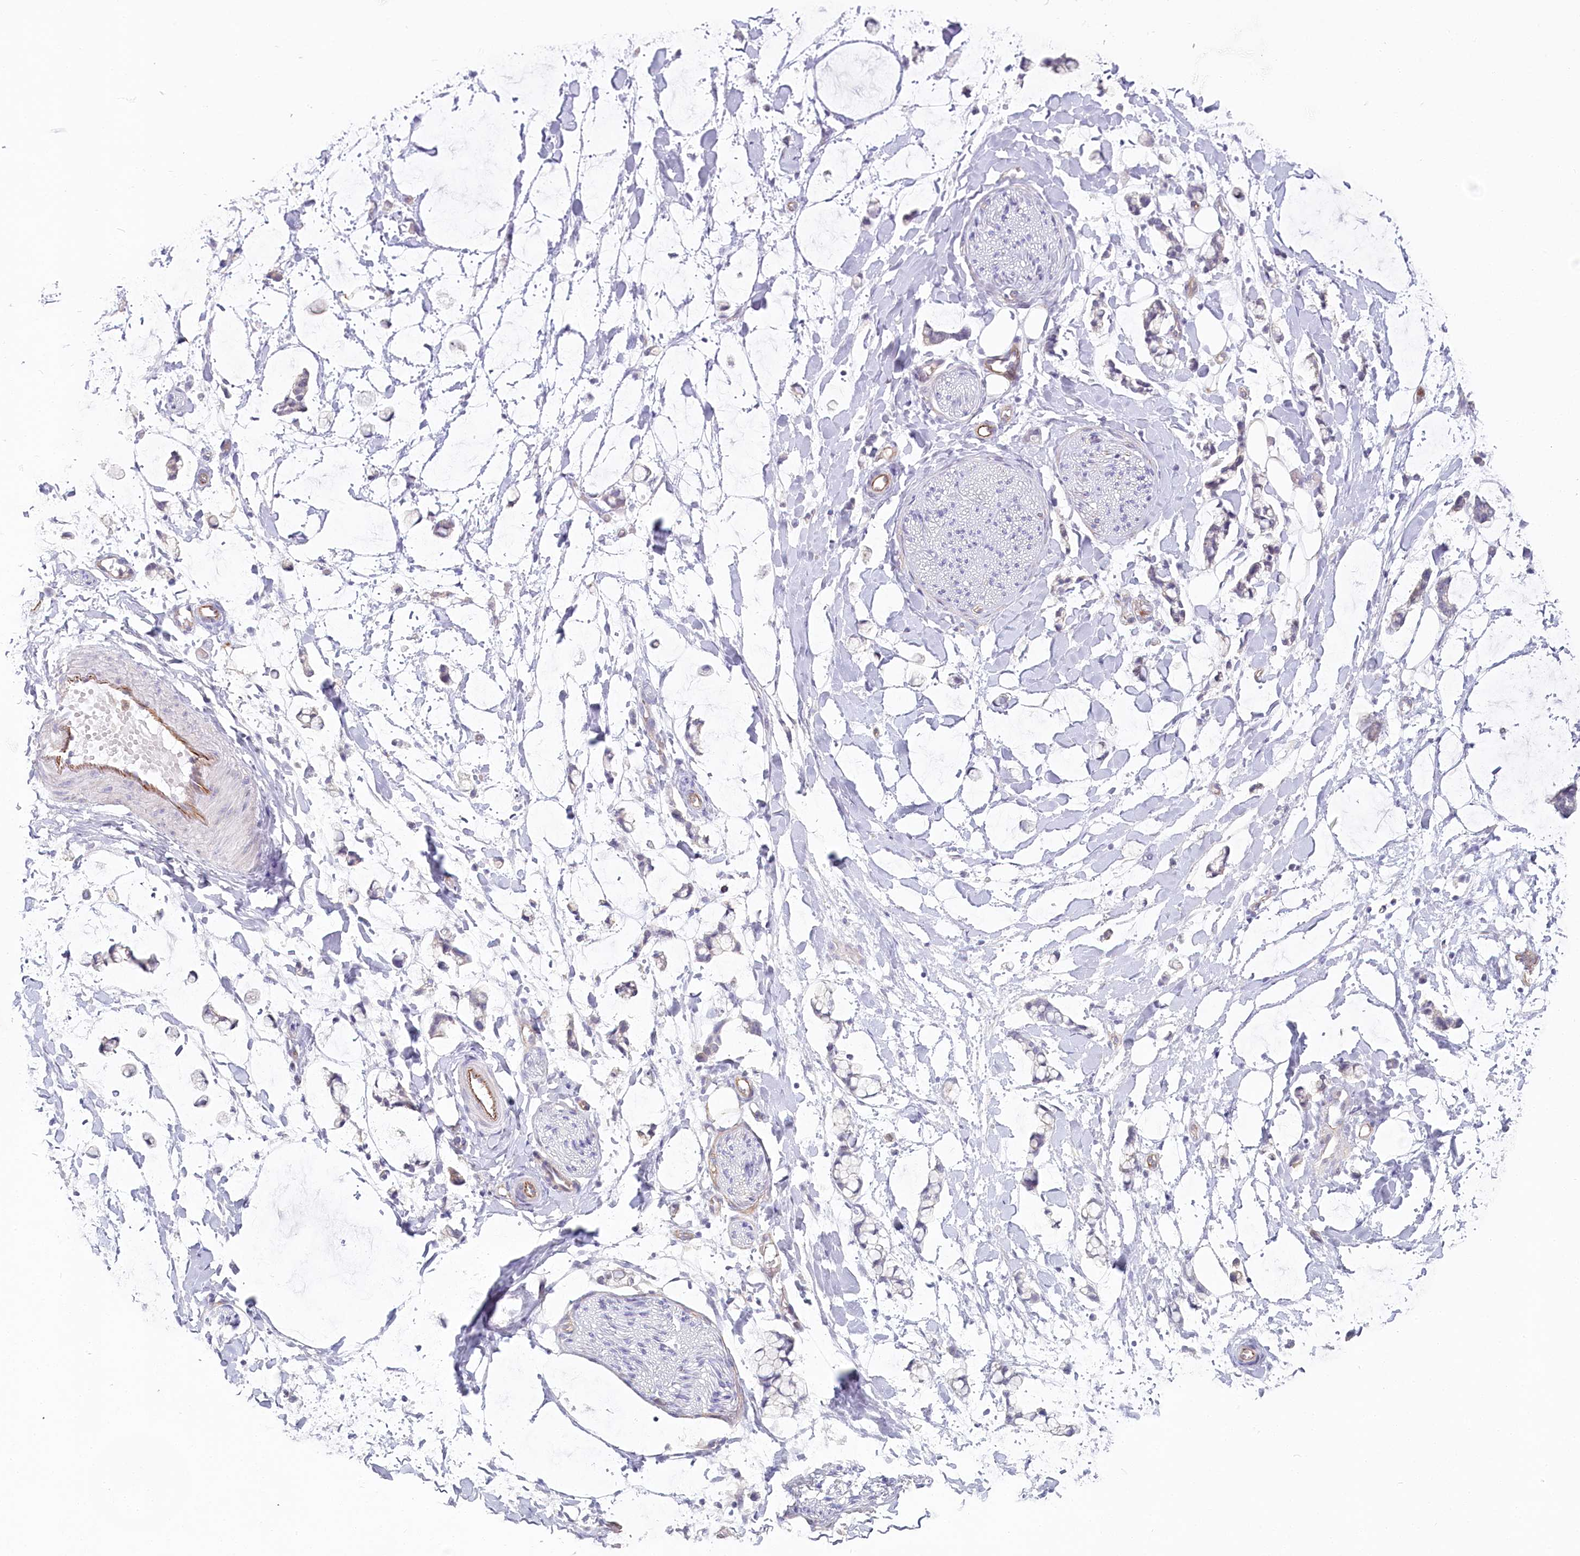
{"staining": {"intensity": "negative", "quantity": "none", "location": "none"}, "tissue": "adipose tissue", "cell_type": "Adipocytes", "image_type": "normal", "snomed": [{"axis": "morphology", "description": "Normal tissue, NOS"}, {"axis": "morphology", "description": "Adenocarcinoma, NOS"}, {"axis": "topography", "description": "Colon"}, {"axis": "topography", "description": "Peripheral nerve tissue"}], "caption": "IHC of normal adipose tissue demonstrates no expression in adipocytes. (DAB (3,3'-diaminobenzidine) immunohistochemistry visualized using brightfield microscopy, high magnification).", "gene": "ABHD8", "patient": {"sex": "male", "age": 14}}